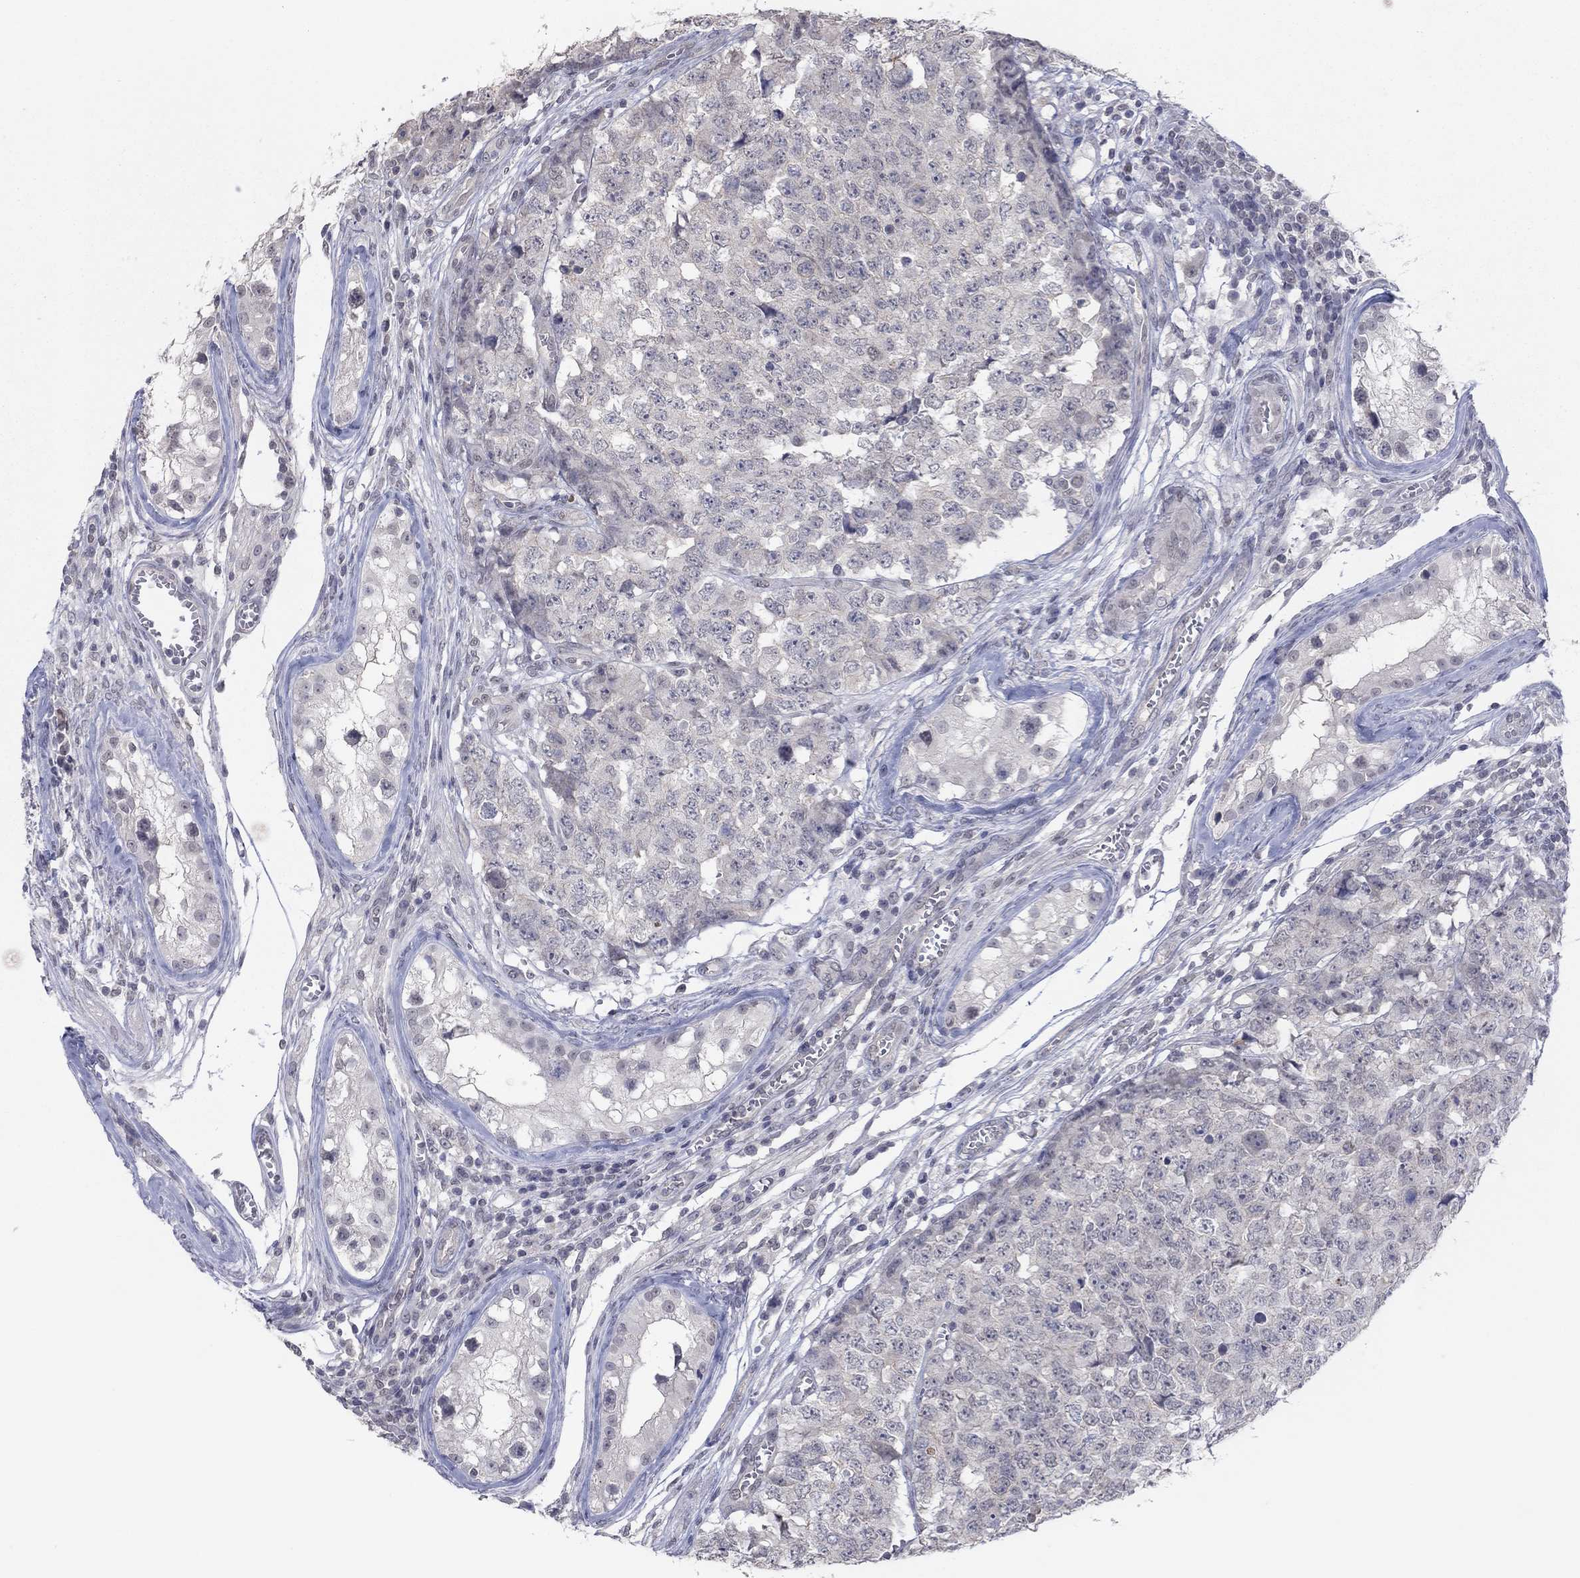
{"staining": {"intensity": "negative", "quantity": "none", "location": "none"}, "tissue": "testis cancer", "cell_type": "Tumor cells", "image_type": "cancer", "snomed": [{"axis": "morphology", "description": "Carcinoma, Embryonal, NOS"}, {"axis": "topography", "description": "Testis"}], "caption": "IHC of human embryonal carcinoma (testis) exhibits no positivity in tumor cells.", "gene": "SLC22A2", "patient": {"sex": "male", "age": 23}}